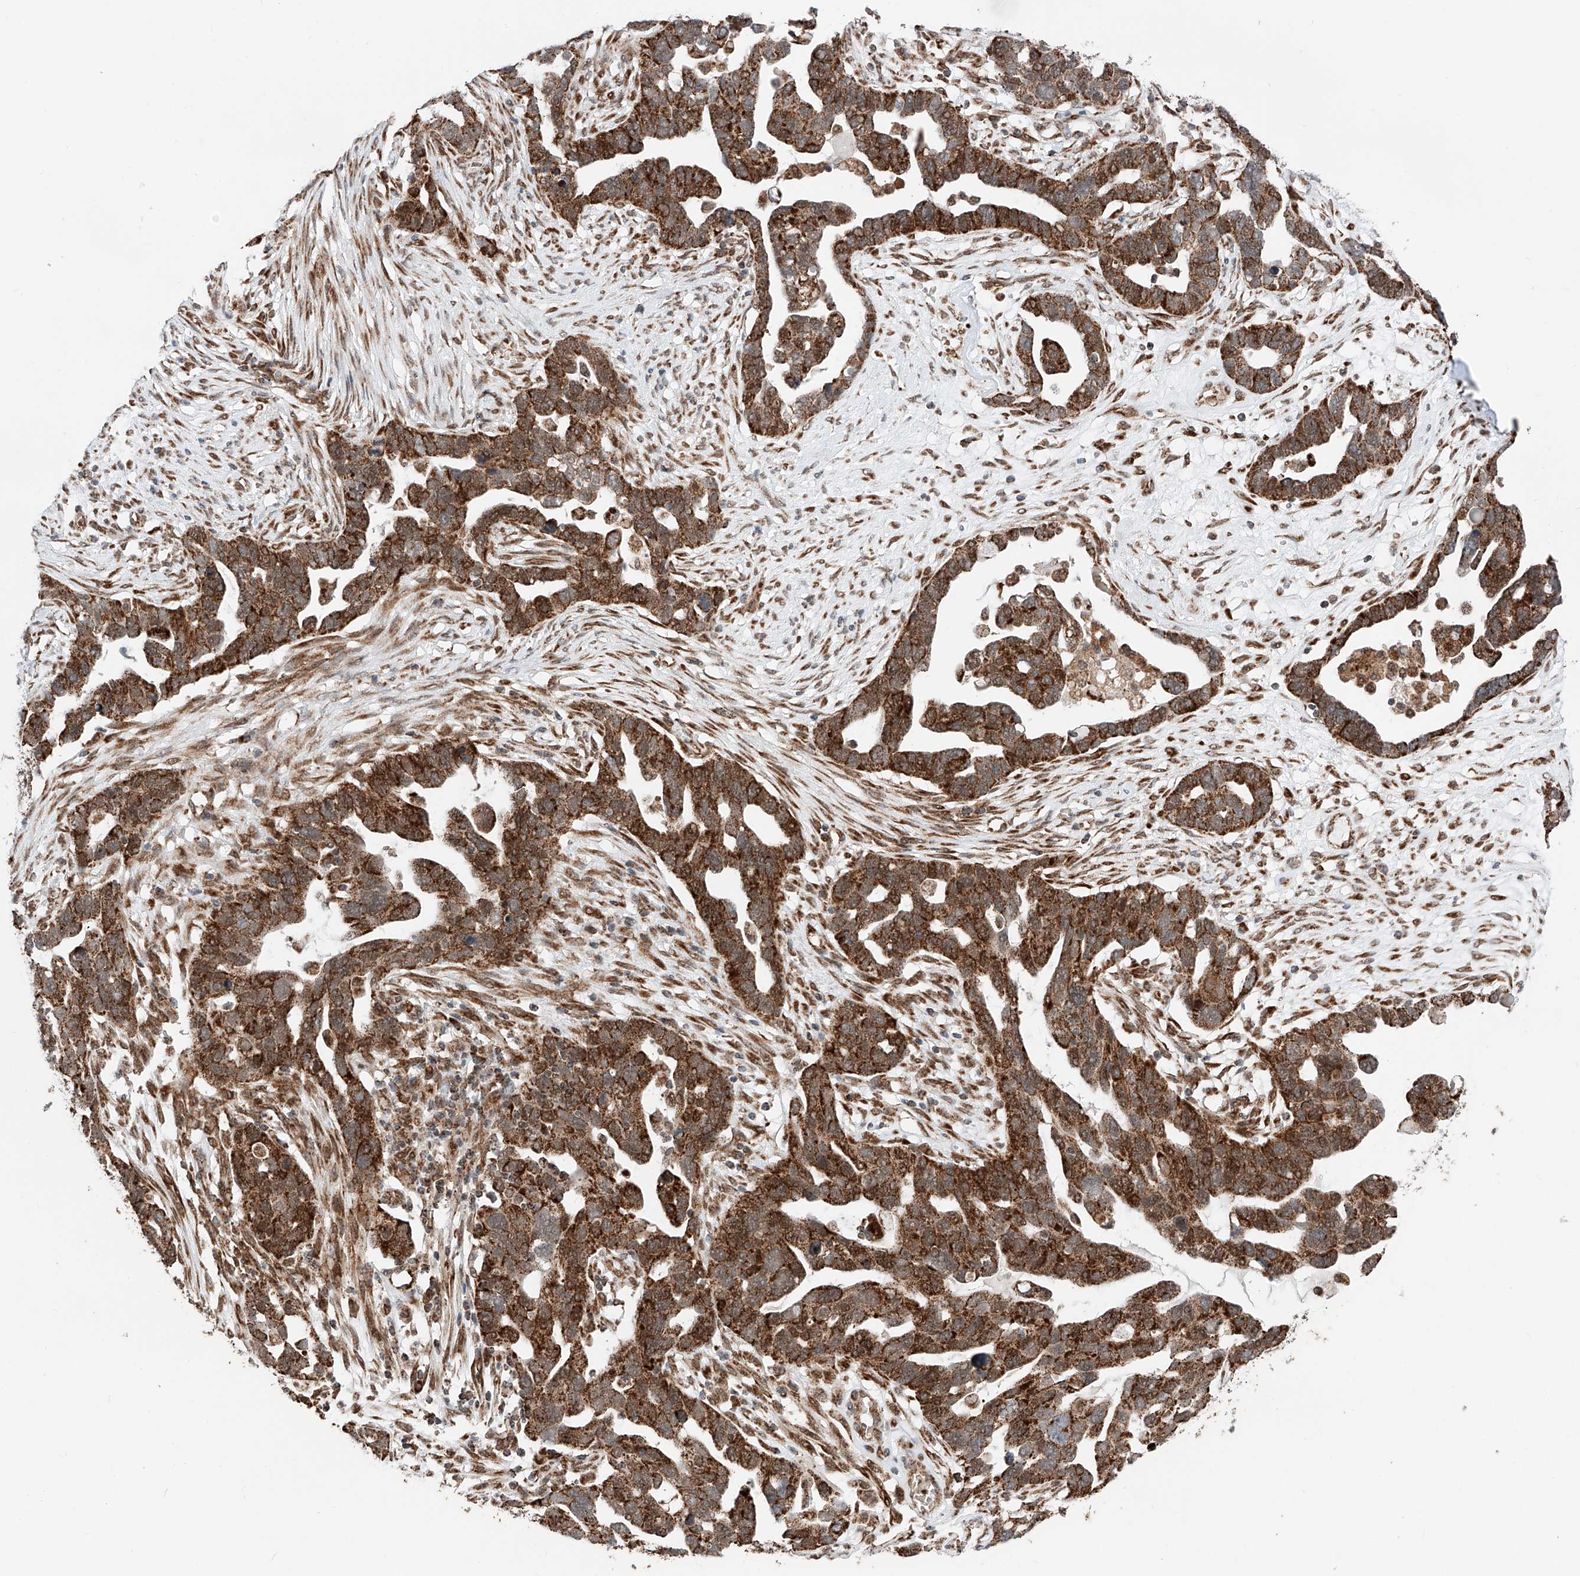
{"staining": {"intensity": "strong", "quantity": ">75%", "location": "cytoplasmic/membranous"}, "tissue": "ovarian cancer", "cell_type": "Tumor cells", "image_type": "cancer", "snomed": [{"axis": "morphology", "description": "Cystadenocarcinoma, serous, NOS"}, {"axis": "topography", "description": "Ovary"}], "caption": "Approximately >75% of tumor cells in ovarian cancer (serous cystadenocarcinoma) display strong cytoplasmic/membranous protein staining as visualized by brown immunohistochemical staining.", "gene": "ZSCAN29", "patient": {"sex": "female", "age": 54}}